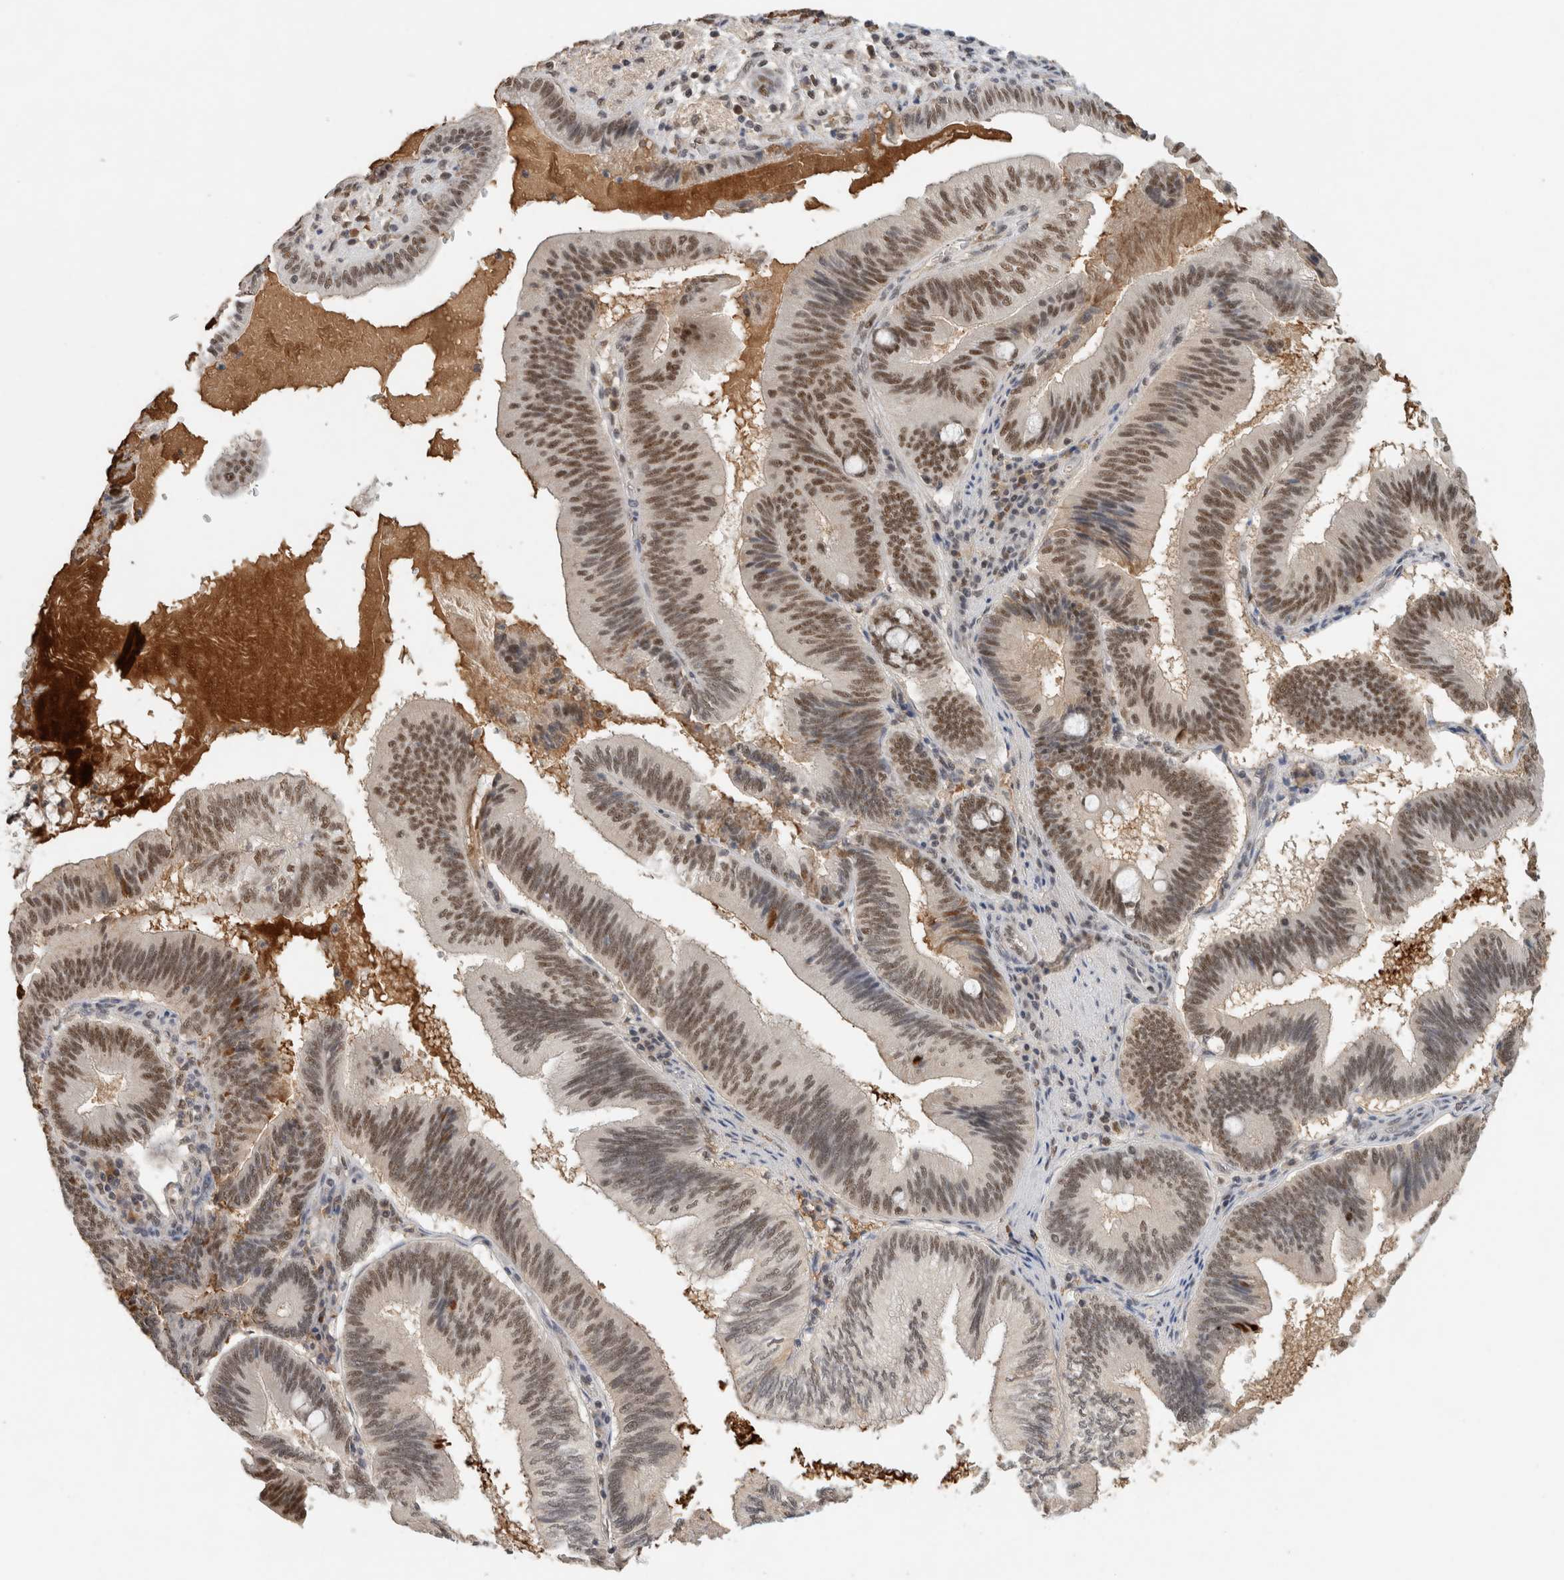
{"staining": {"intensity": "moderate", "quantity": "25%-75%", "location": "nuclear"}, "tissue": "pancreatic cancer", "cell_type": "Tumor cells", "image_type": "cancer", "snomed": [{"axis": "morphology", "description": "Adenocarcinoma, NOS"}, {"axis": "topography", "description": "Pancreas"}], "caption": "A histopathology image of human pancreatic cancer (adenocarcinoma) stained for a protein demonstrates moderate nuclear brown staining in tumor cells.", "gene": "DDX42", "patient": {"sex": "male", "age": 82}}